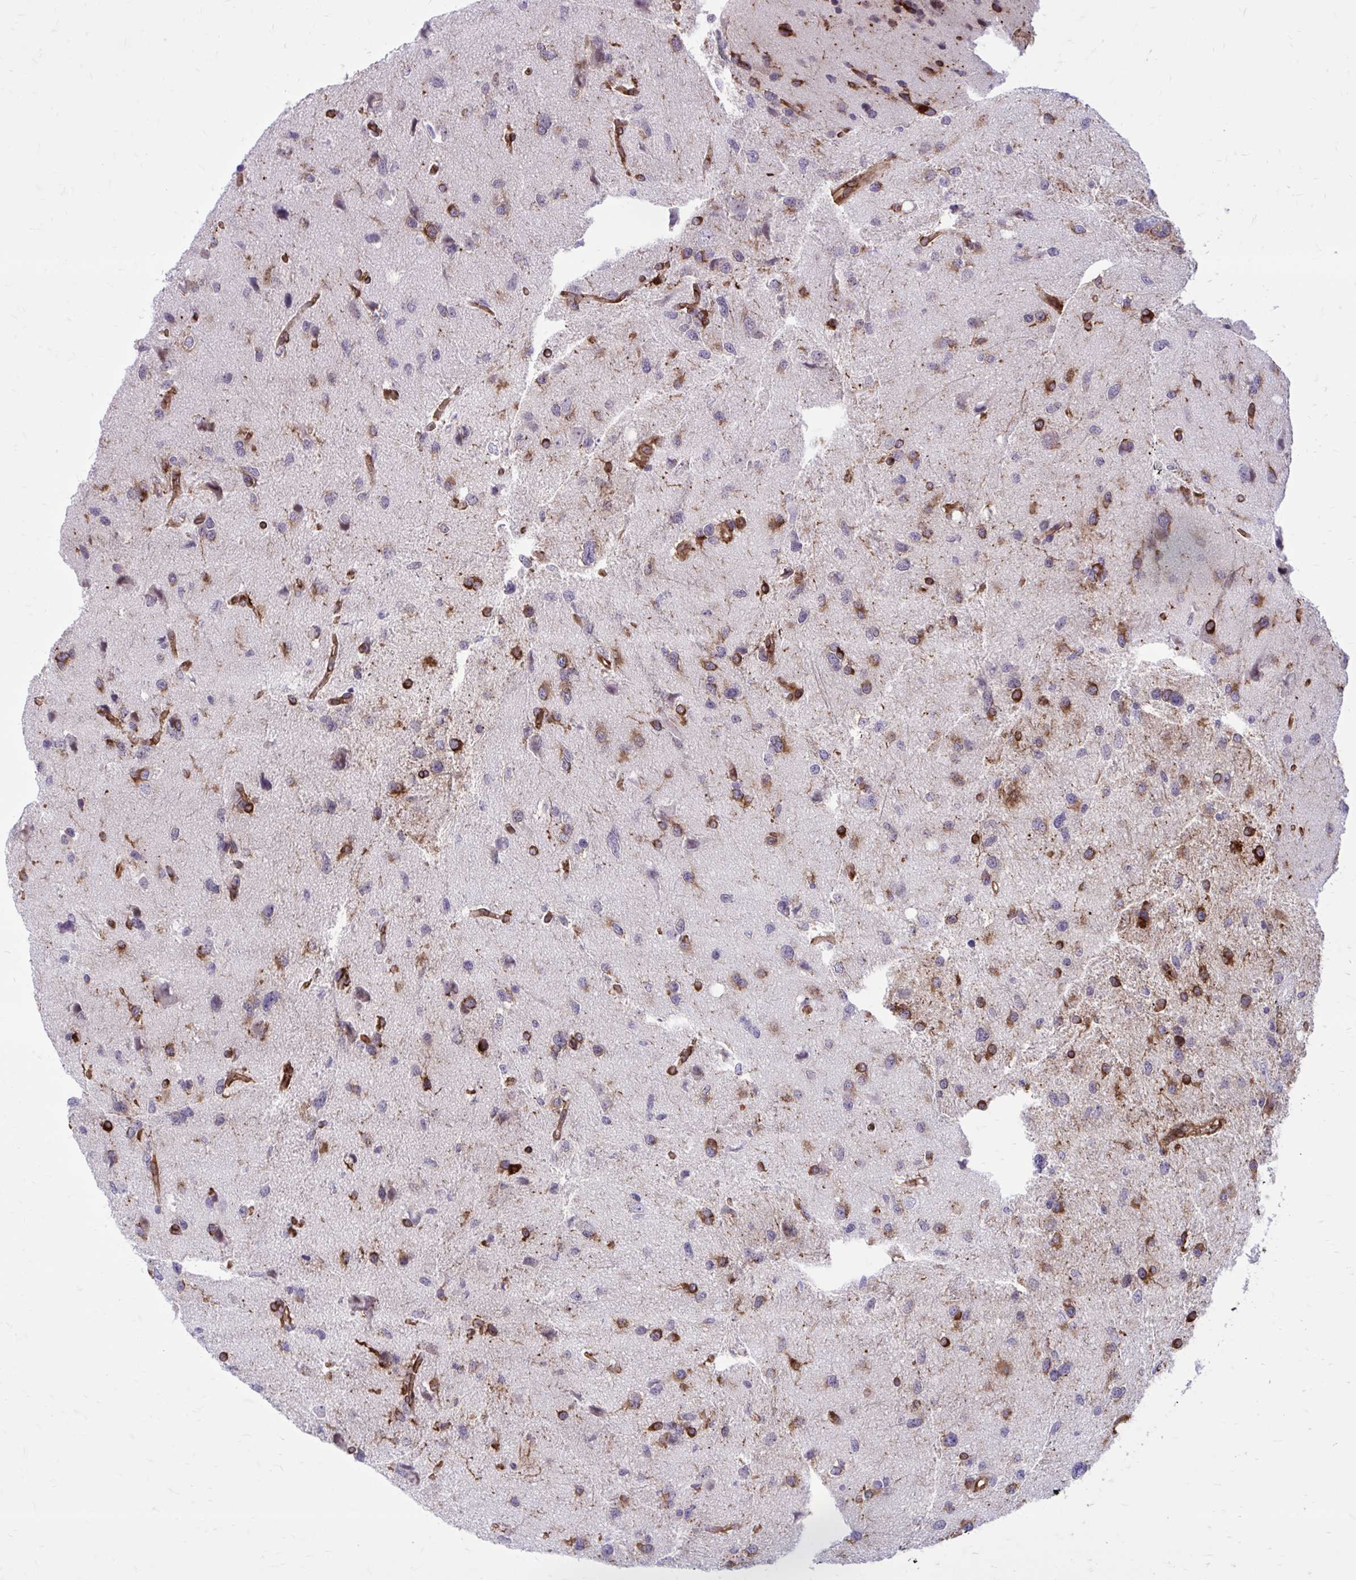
{"staining": {"intensity": "strong", "quantity": "25%-75%", "location": "cytoplasmic/membranous"}, "tissue": "glioma", "cell_type": "Tumor cells", "image_type": "cancer", "snomed": [{"axis": "morphology", "description": "Glioma, malignant, Low grade"}, {"axis": "topography", "description": "Brain"}], "caption": "An image of malignant glioma (low-grade) stained for a protein displays strong cytoplasmic/membranous brown staining in tumor cells.", "gene": "BEND5", "patient": {"sex": "female", "age": 55}}